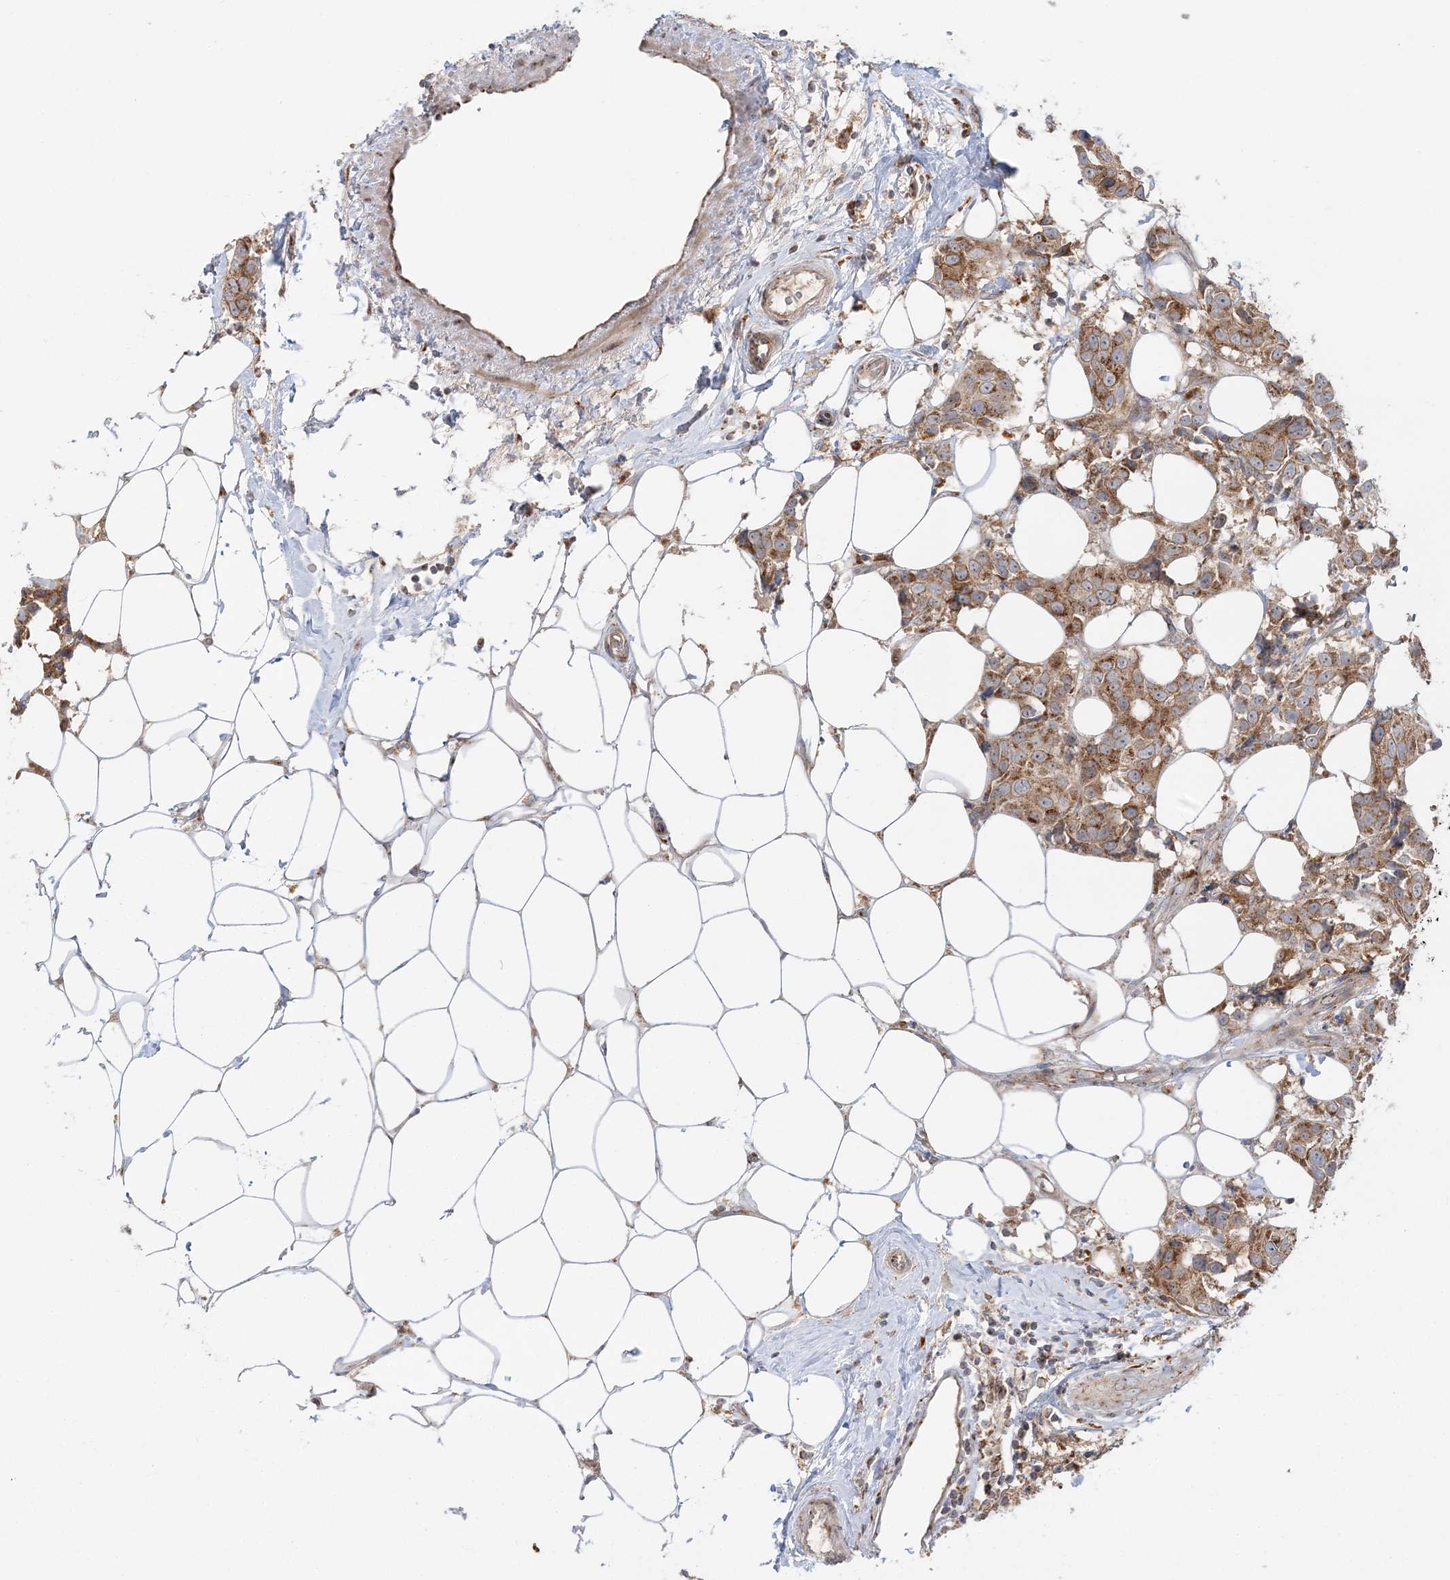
{"staining": {"intensity": "moderate", "quantity": ">75%", "location": "cytoplasmic/membranous"}, "tissue": "breast cancer", "cell_type": "Tumor cells", "image_type": "cancer", "snomed": [{"axis": "morphology", "description": "Normal tissue, NOS"}, {"axis": "morphology", "description": "Duct carcinoma"}, {"axis": "topography", "description": "Breast"}], "caption": "High-magnification brightfield microscopy of breast cancer stained with DAB (3,3'-diaminobenzidine) (brown) and counterstained with hematoxylin (blue). tumor cells exhibit moderate cytoplasmic/membranous positivity is identified in approximately>75% of cells. (Brightfield microscopy of DAB IHC at high magnification).", "gene": "ABCC3", "patient": {"sex": "female", "age": 39}}